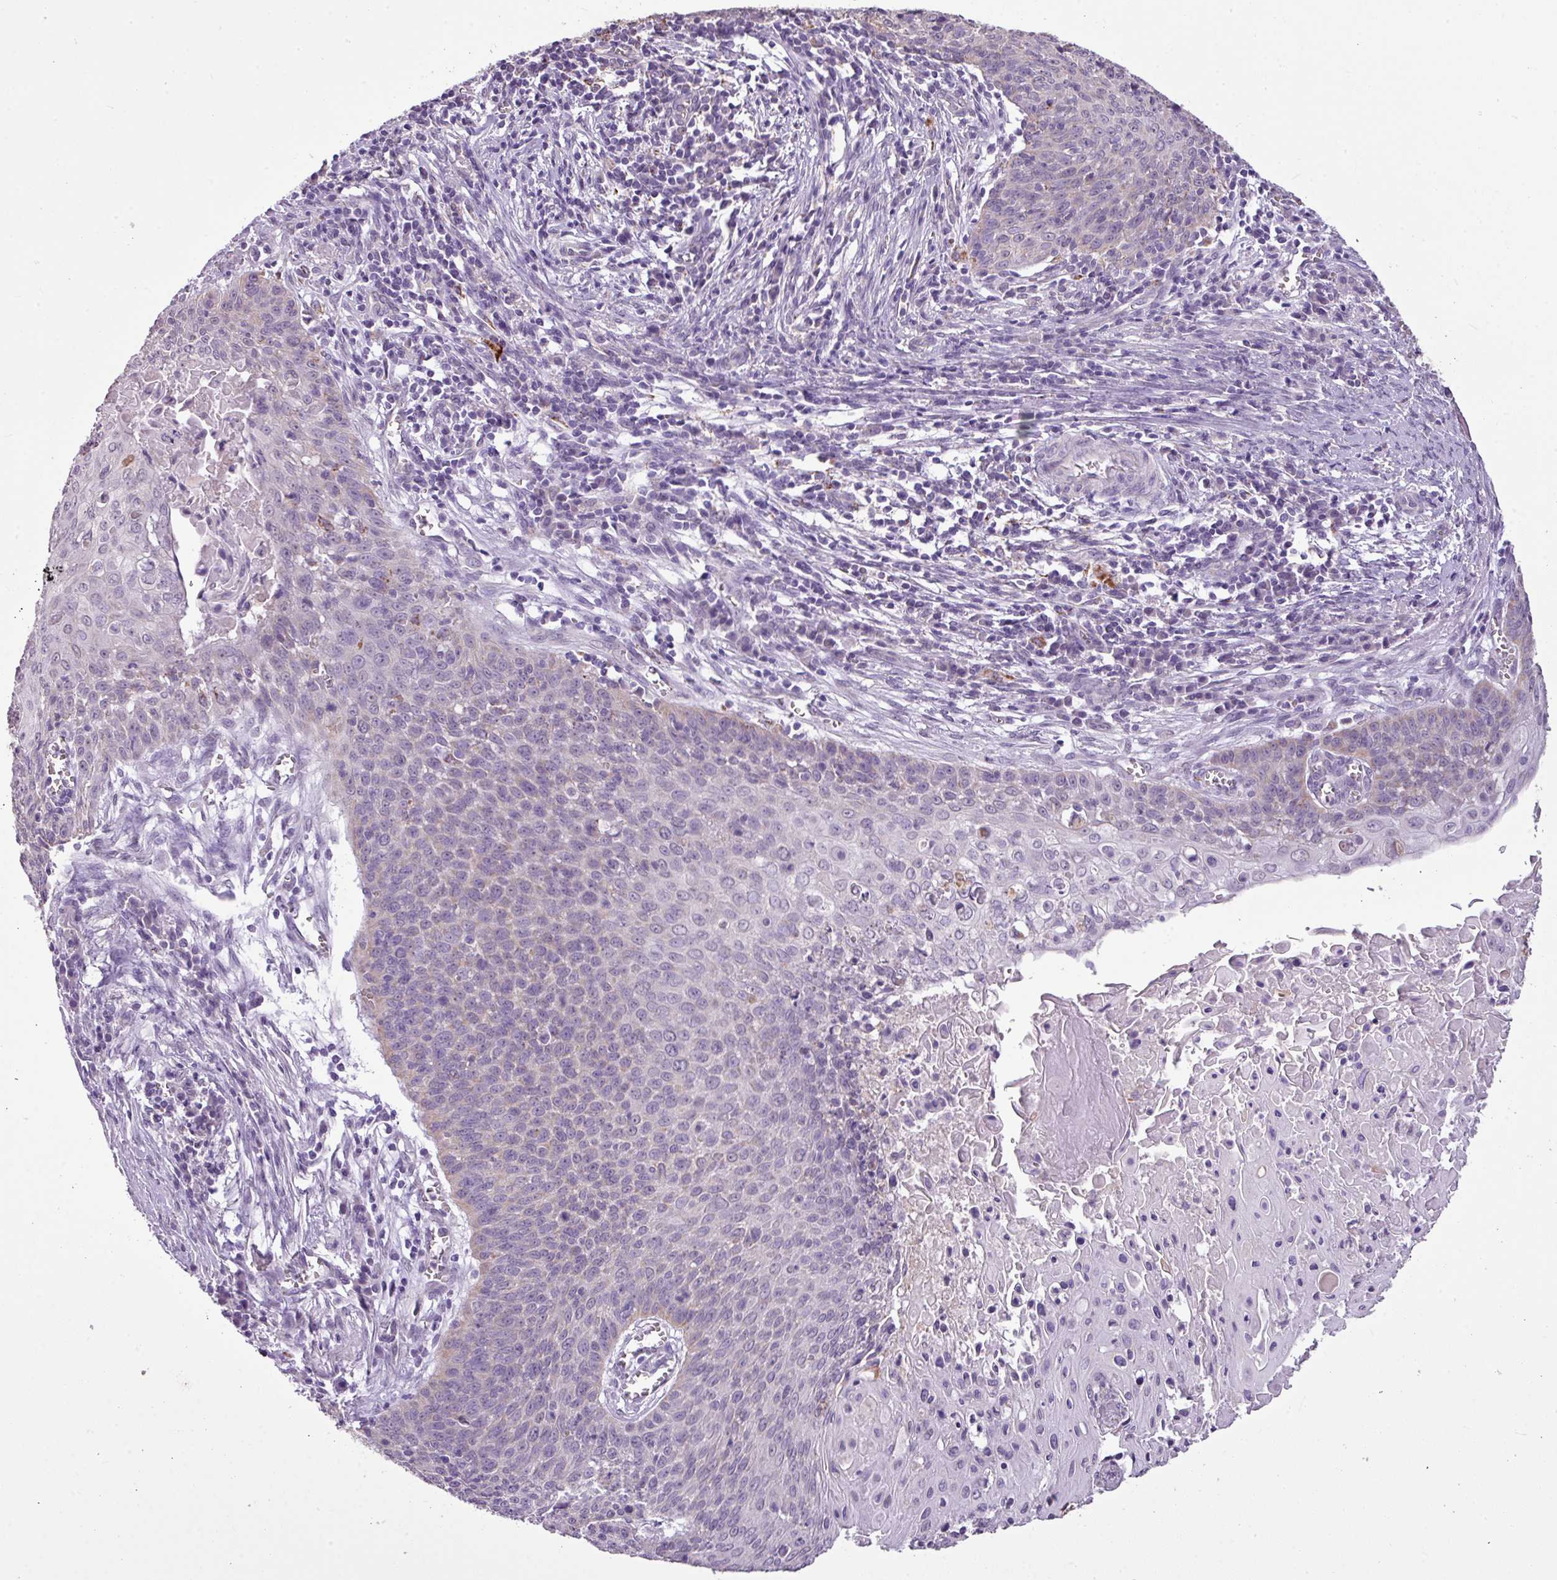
{"staining": {"intensity": "negative", "quantity": "none", "location": "none"}, "tissue": "cervical cancer", "cell_type": "Tumor cells", "image_type": "cancer", "snomed": [{"axis": "morphology", "description": "Squamous cell carcinoma, NOS"}, {"axis": "topography", "description": "Cervix"}], "caption": "The IHC photomicrograph has no significant expression in tumor cells of squamous cell carcinoma (cervical) tissue.", "gene": "ALDH2", "patient": {"sex": "female", "age": 39}}